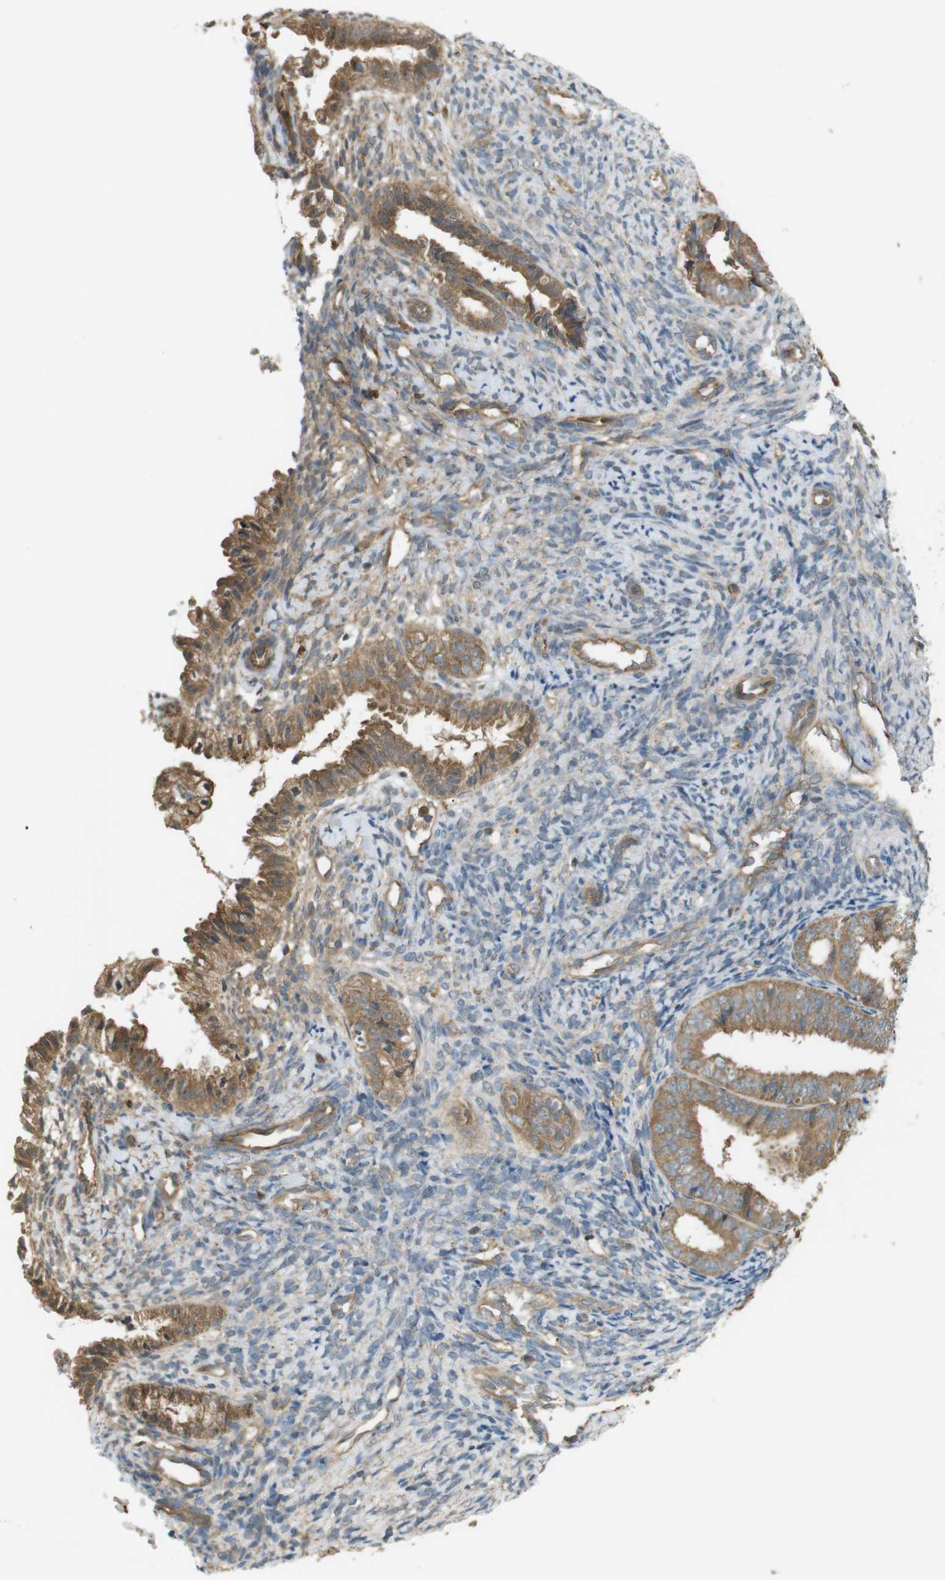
{"staining": {"intensity": "moderate", "quantity": ">75%", "location": "cytoplasmic/membranous"}, "tissue": "endometrial cancer", "cell_type": "Tumor cells", "image_type": "cancer", "snomed": [{"axis": "morphology", "description": "Adenocarcinoma, NOS"}, {"axis": "topography", "description": "Endometrium"}], "caption": "Immunohistochemistry (IHC) of human endometrial cancer (adenocarcinoma) exhibits medium levels of moderate cytoplasmic/membranous positivity in about >75% of tumor cells.", "gene": "ZDHHC20", "patient": {"sex": "female", "age": 63}}